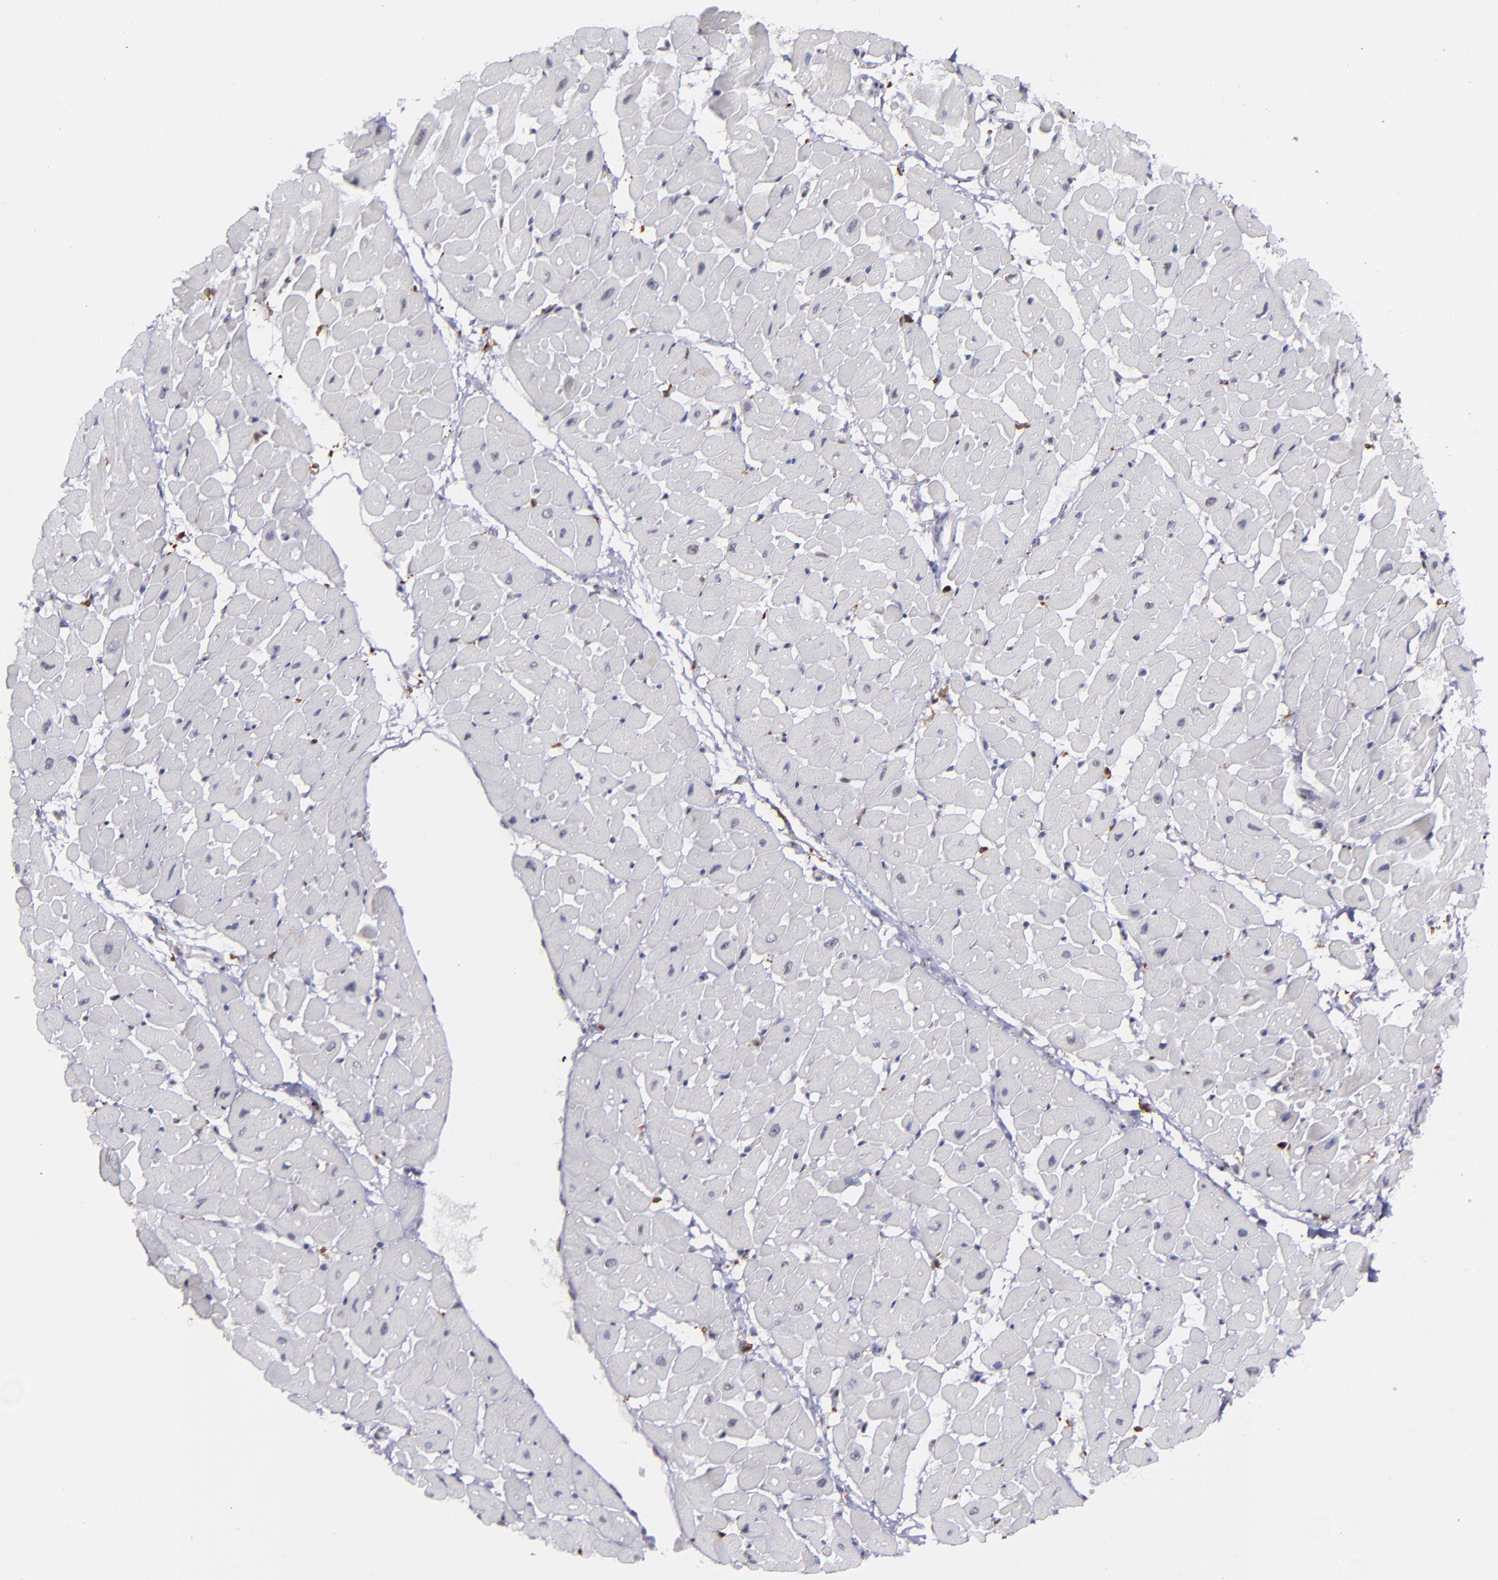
{"staining": {"intensity": "negative", "quantity": "none", "location": "none"}, "tissue": "heart muscle", "cell_type": "Cardiomyocytes", "image_type": "normal", "snomed": [{"axis": "morphology", "description": "Normal tissue, NOS"}, {"axis": "topography", "description": "Heart"}], "caption": "This is a photomicrograph of immunohistochemistry (IHC) staining of unremarkable heart muscle, which shows no positivity in cardiomyocytes. (Immunohistochemistry, brightfield microscopy, high magnification).", "gene": "NCF2", "patient": {"sex": "male", "age": 45}}